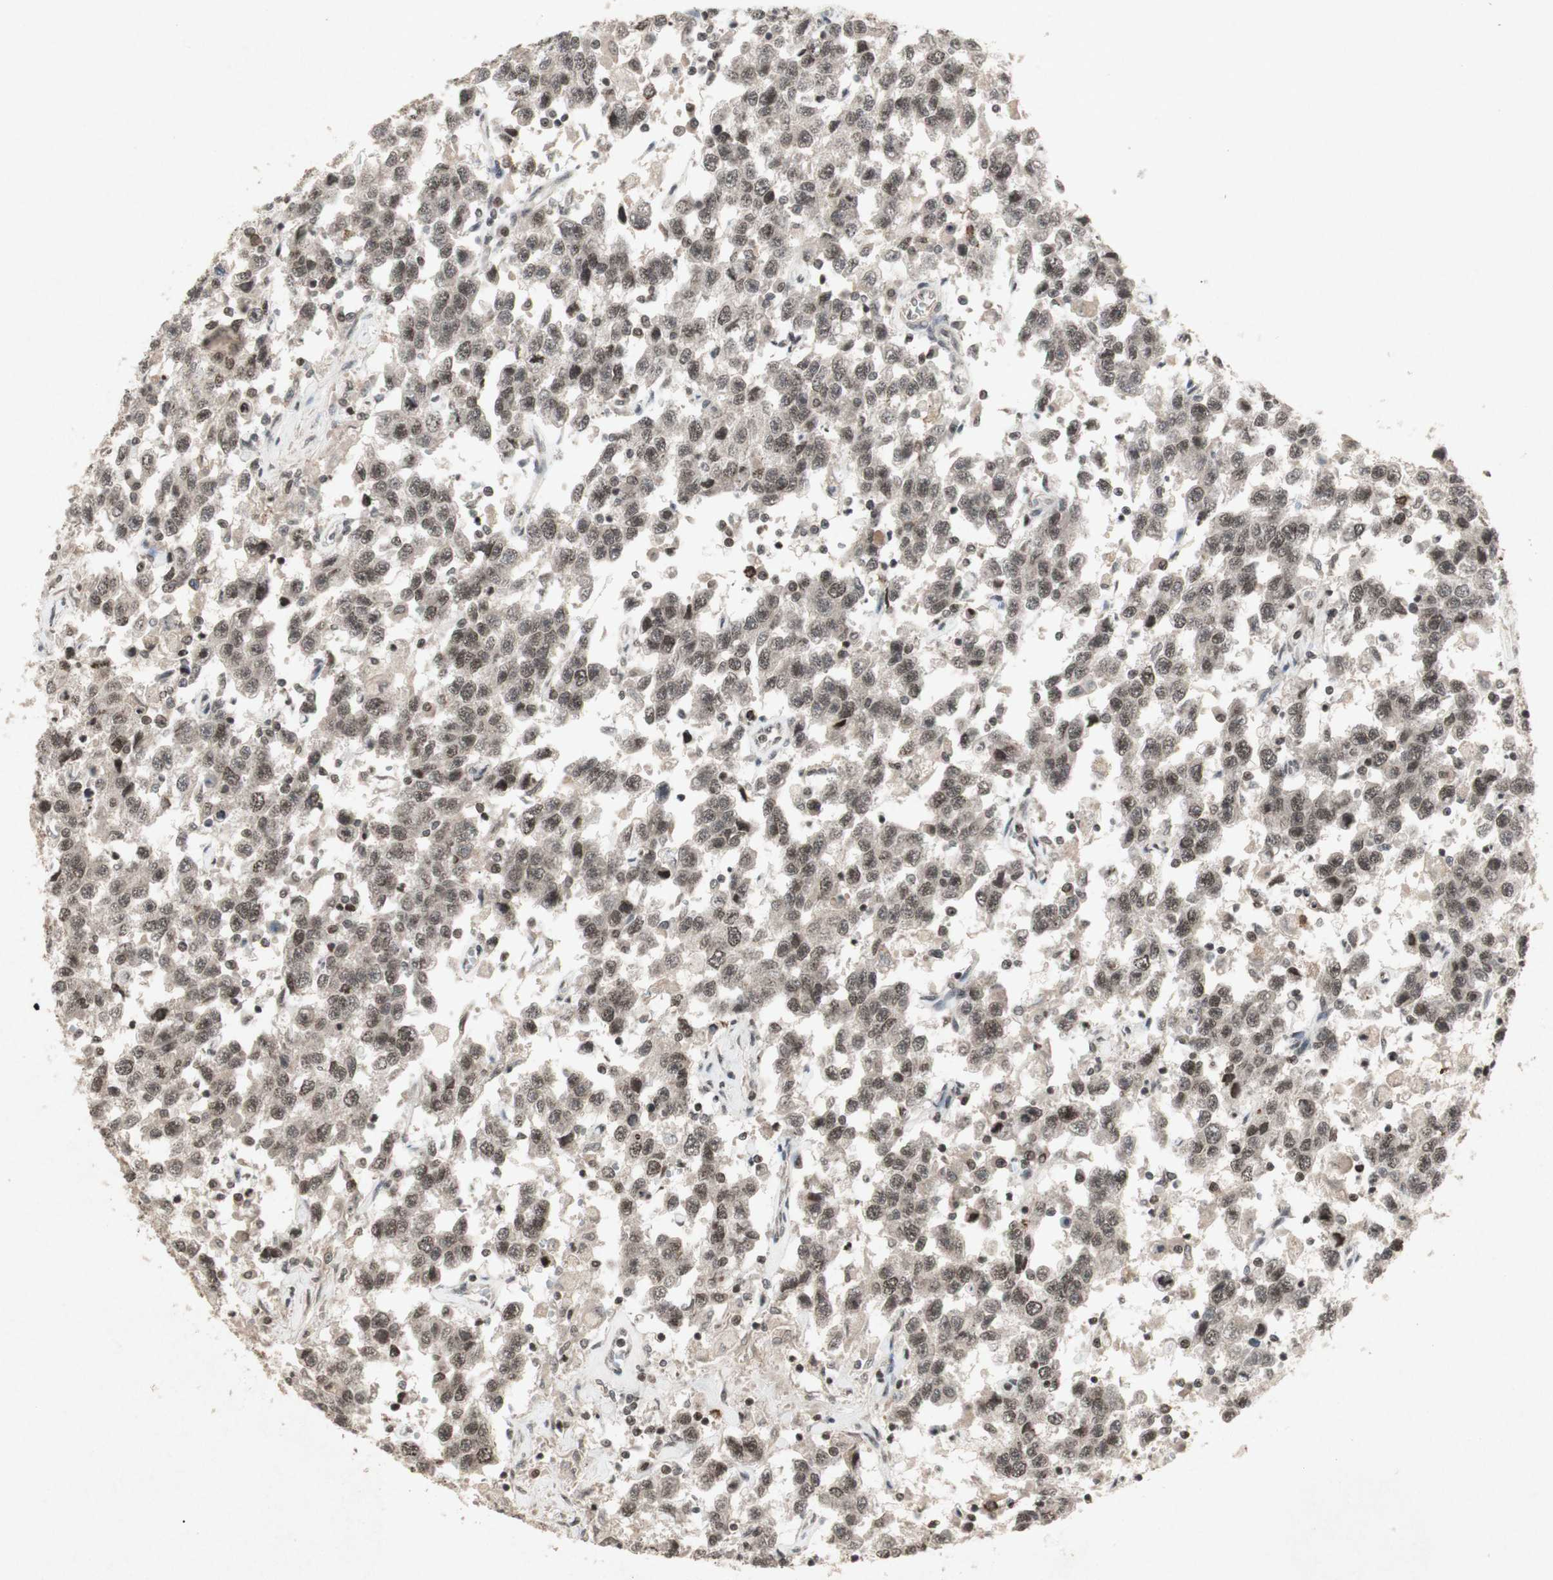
{"staining": {"intensity": "weak", "quantity": ">75%", "location": "cytoplasmic/membranous,nuclear"}, "tissue": "testis cancer", "cell_type": "Tumor cells", "image_type": "cancer", "snomed": [{"axis": "morphology", "description": "Seminoma, NOS"}, {"axis": "topography", "description": "Testis"}], "caption": "This micrograph shows testis cancer stained with IHC to label a protein in brown. The cytoplasmic/membranous and nuclear of tumor cells show weak positivity for the protein. Nuclei are counter-stained blue.", "gene": "PLXNA1", "patient": {"sex": "male", "age": 41}}